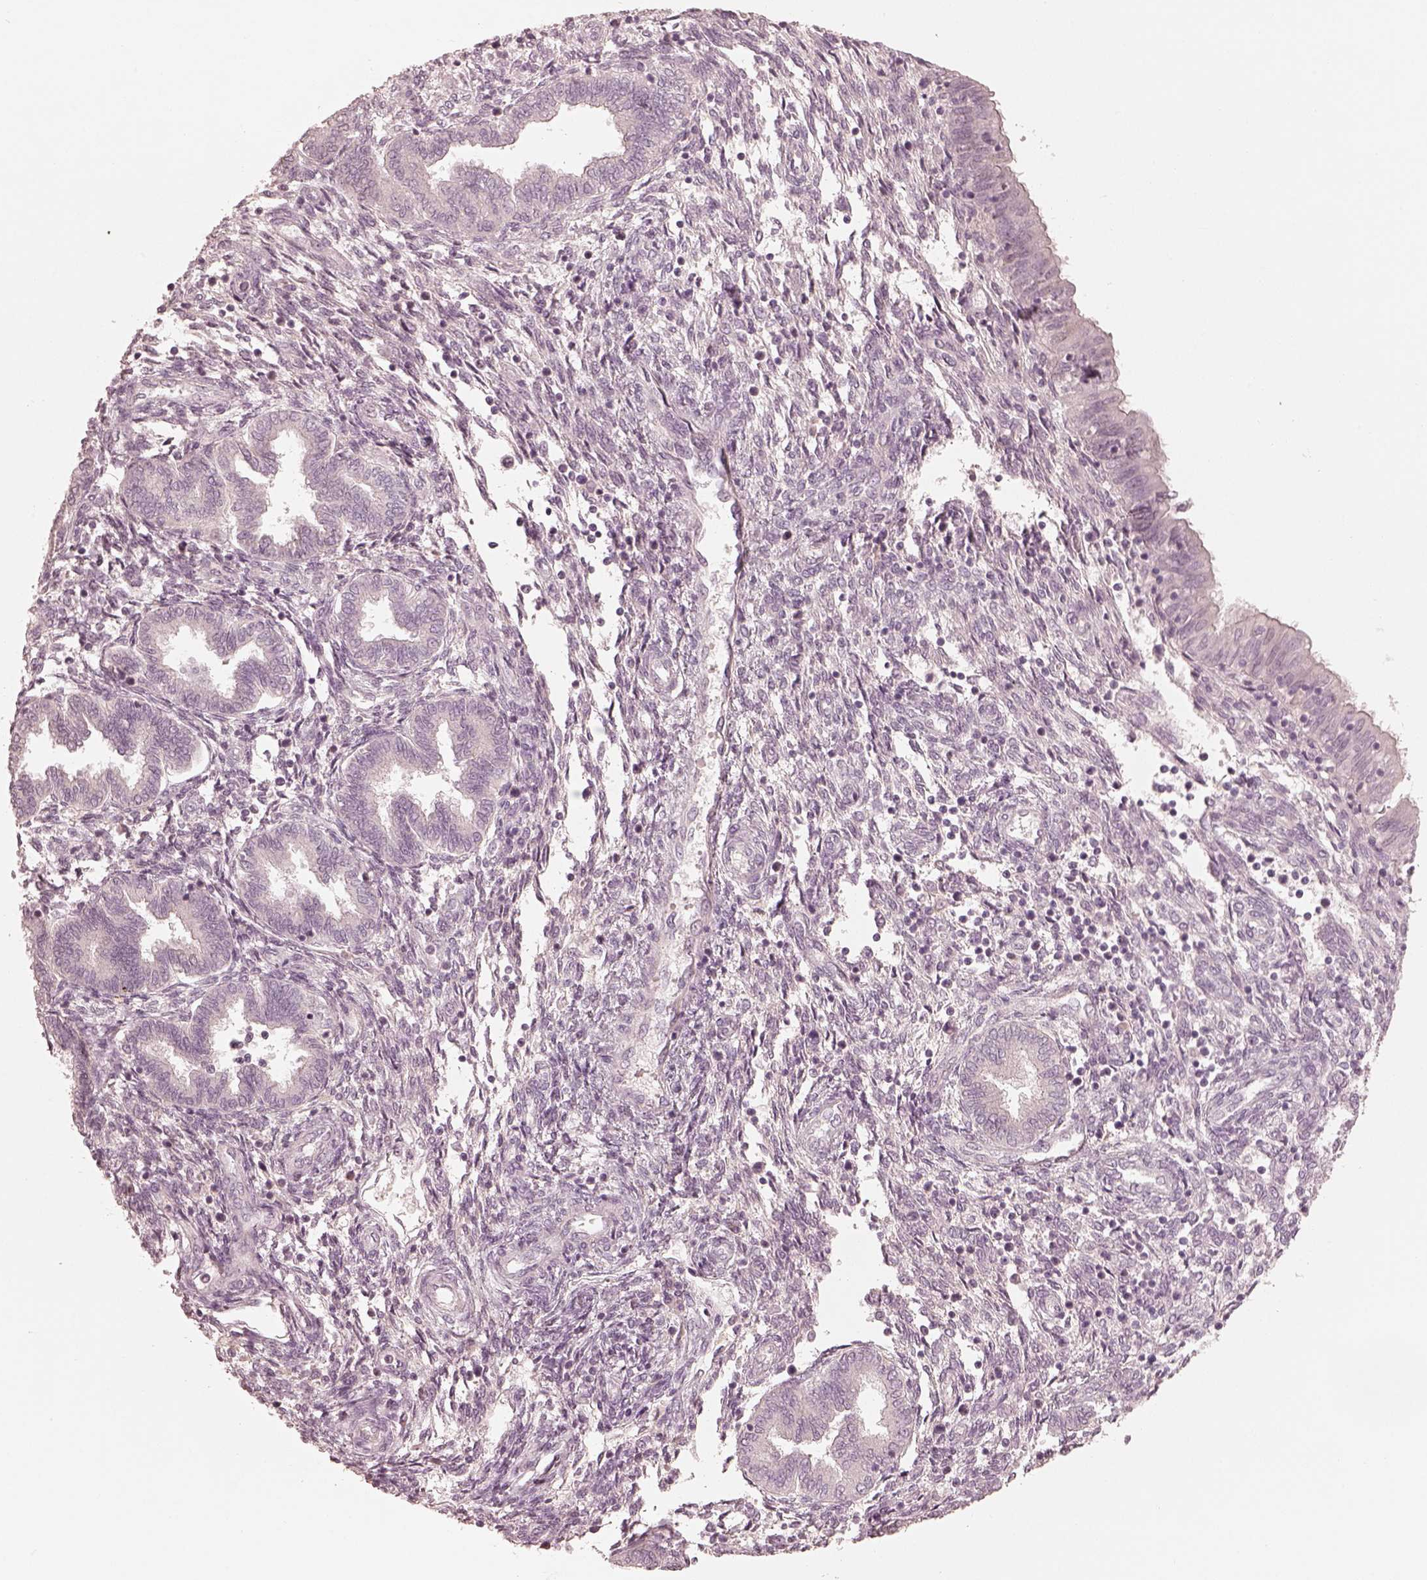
{"staining": {"intensity": "negative", "quantity": "none", "location": "none"}, "tissue": "endometrium", "cell_type": "Cells in endometrial stroma", "image_type": "normal", "snomed": [{"axis": "morphology", "description": "Normal tissue, NOS"}, {"axis": "topography", "description": "Endometrium"}], "caption": "An image of endometrium stained for a protein displays no brown staining in cells in endometrial stroma.", "gene": "SPATA6L", "patient": {"sex": "female", "age": 42}}